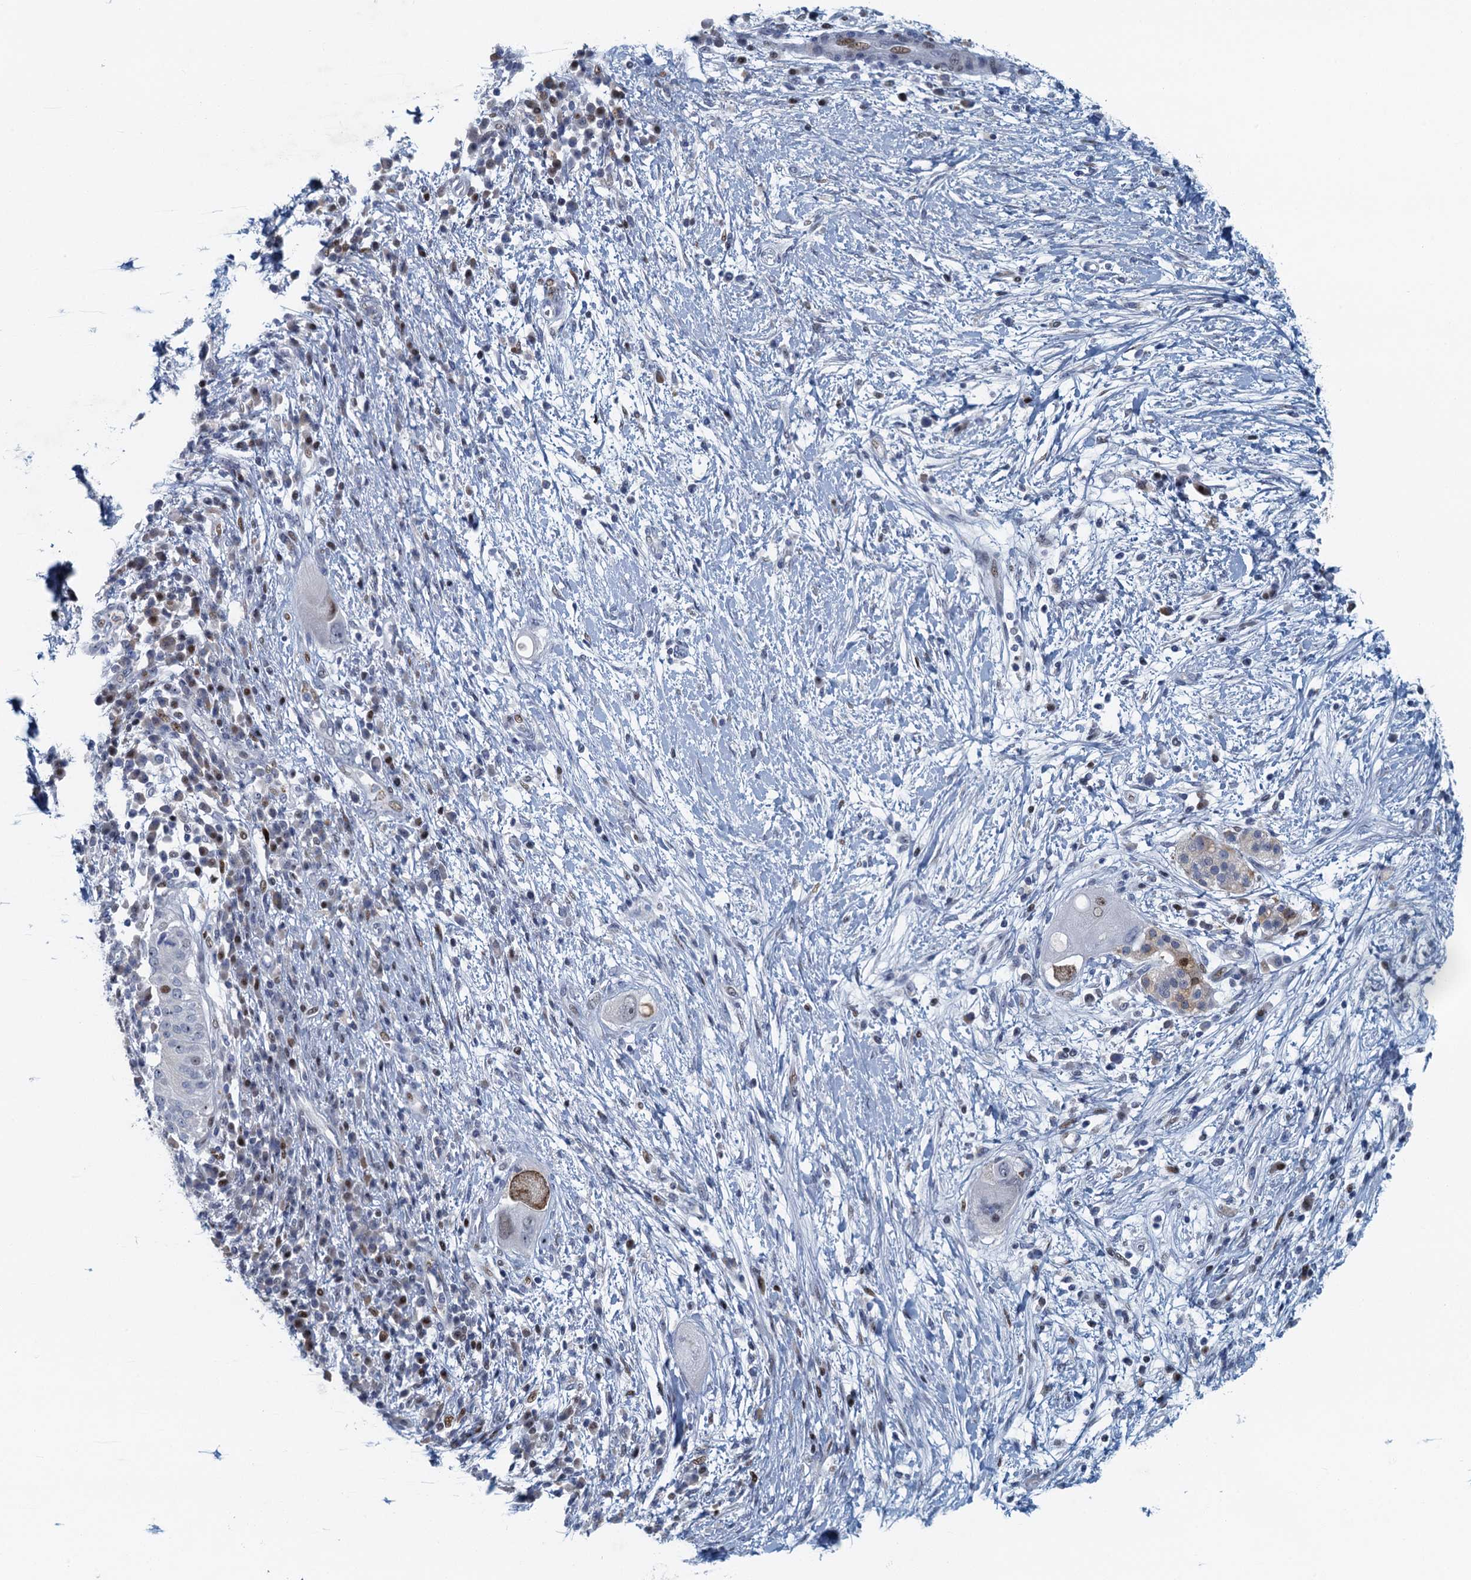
{"staining": {"intensity": "moderate", "quantity": "<25%", "location": "nuclear"}, "tissue": "pancreatic cancer", "cell_type": "Tumor cells", "image_type": "cancer", "snomed": [{"axis": "morphology", "description": "Adenocarcinoma, NOS"}, {"axis": "topography", "description": "Pancreas"}], "caption": "Tumor cells display low levels of moderate nuclear positivity in approximately <25% of cells in human pancreatic adenocarcinoma.", "gene": "ANKRD13D", "patient": {"sex": "male", "age": 68}}